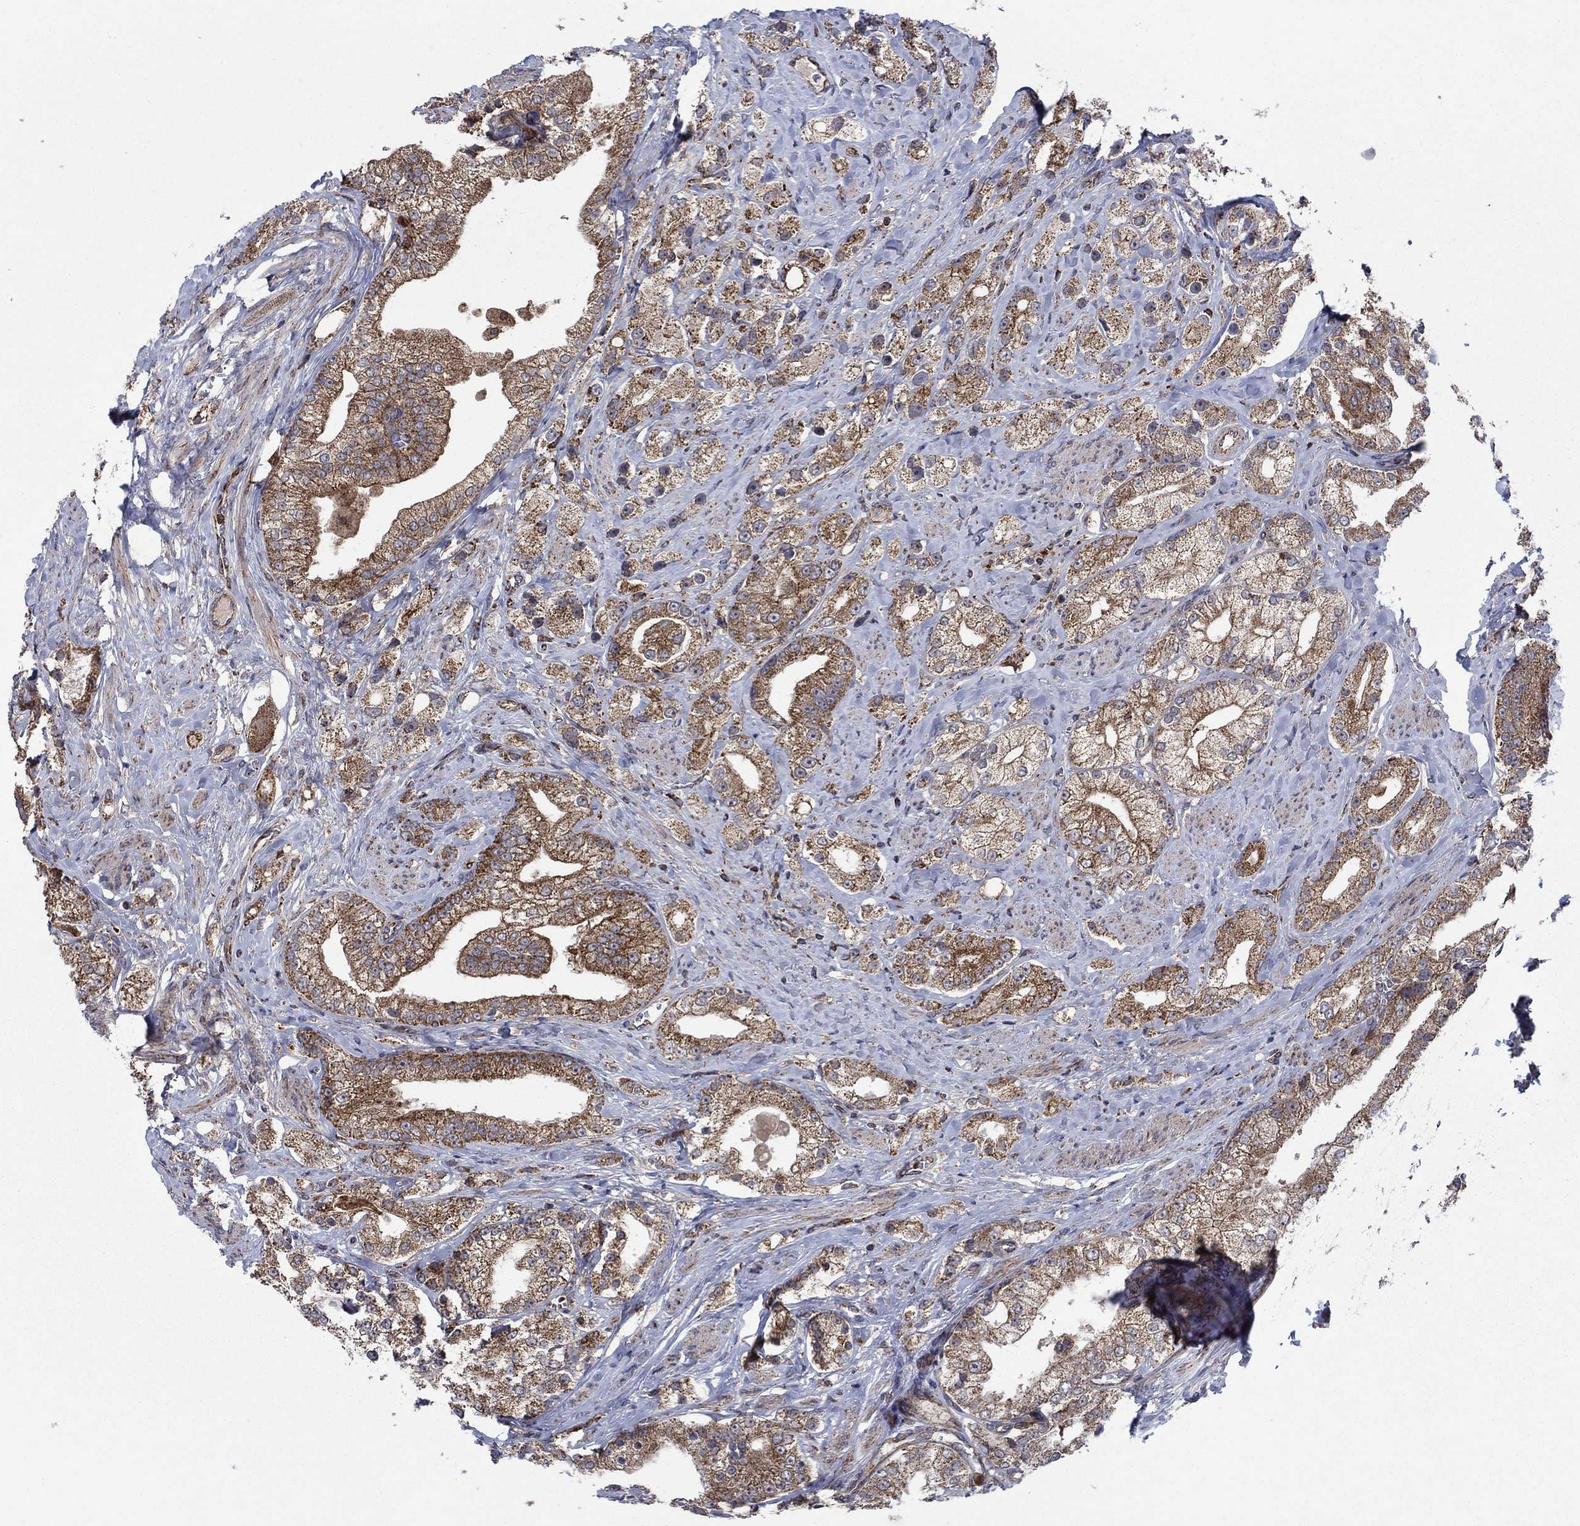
{"staining": {"intensity": "moderate", "quantity": ">75%", "location": "cytoplasmic/membranous"}, "tissue": "prostate cancer", "cell_type": "Tumor cells", "image_type": "cancer", "snomed": [{"axis": "morphology", "description": "Adenocarcinoma, NOS"}, {"axis": "topography", "description": "Prostate and seminal vesicle, NOS"}, {"axis": "topography", "description": "Prostate"}], "caption": "Immunohistochemistry histopathology image of human prostate cancer stained for a protein (brown), which exhibits medium levels of moderate cytoplasmic/membranous expression in about >75% of tumor cells.", "gene": "RNF19B", "patient": {"sex": "male", "age": 67}}